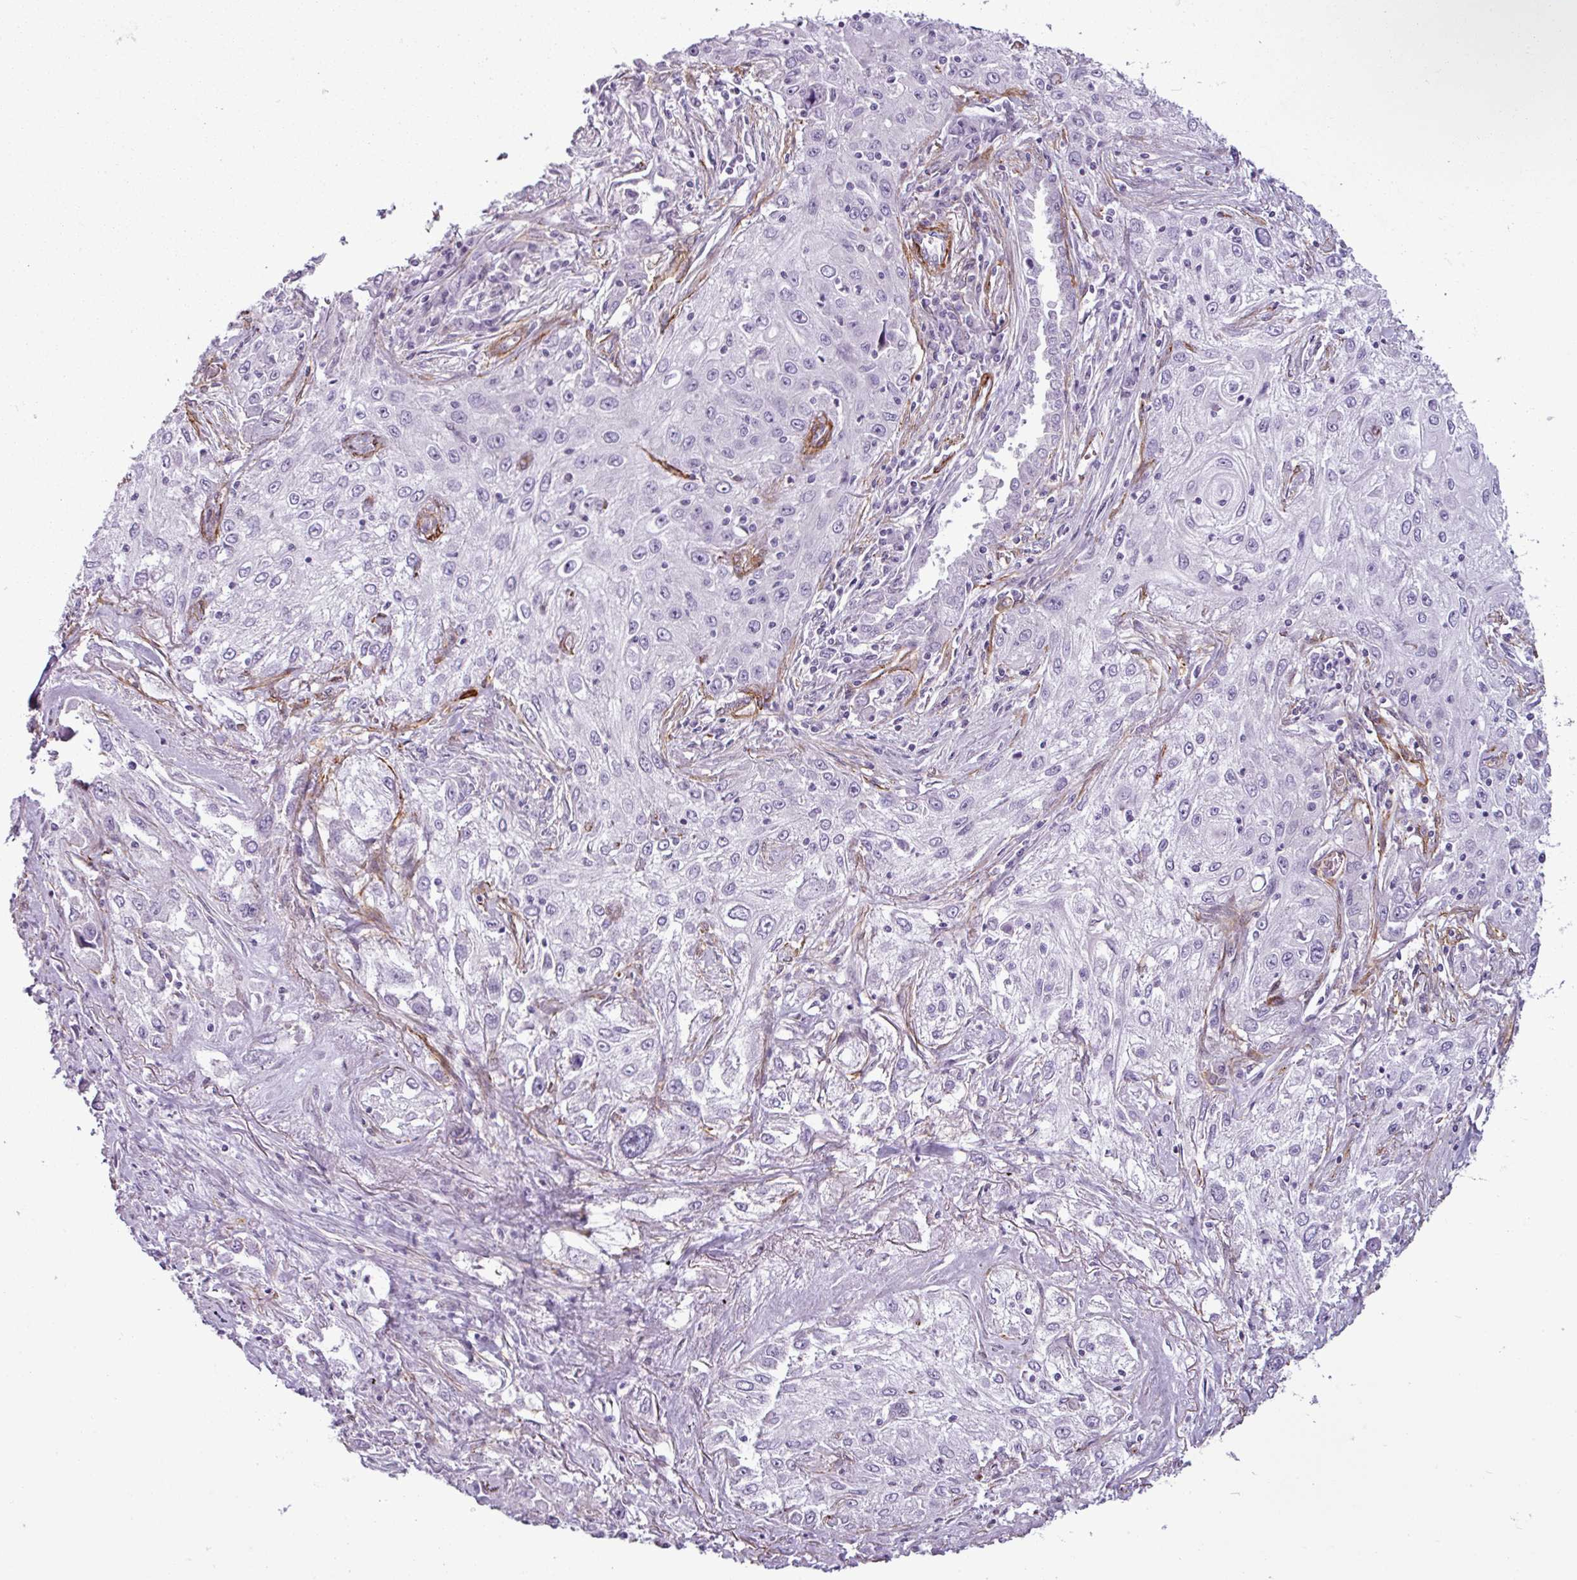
{"staining": {"intensity": "negative", "quantity": "none", "location": "none"}, "tissue": "lung cancer", "cell_type": "Tumor cells", "image_type": "cancer", "snomed": [{"axis": "morphology", "description": "Squamous cell carcinoma, NOS"}, {"axis": "topography", "description": "Lung"}], "caption": "This is a histopathology image of immunohistochemistry (IHC) staining of lung cancer (squamous cell carcinoma), which shows no expression in tumor cells. Nuclei are stained in blue.", "gene": "ATP10A", "patient": {"sex": "female", "age": 69}}